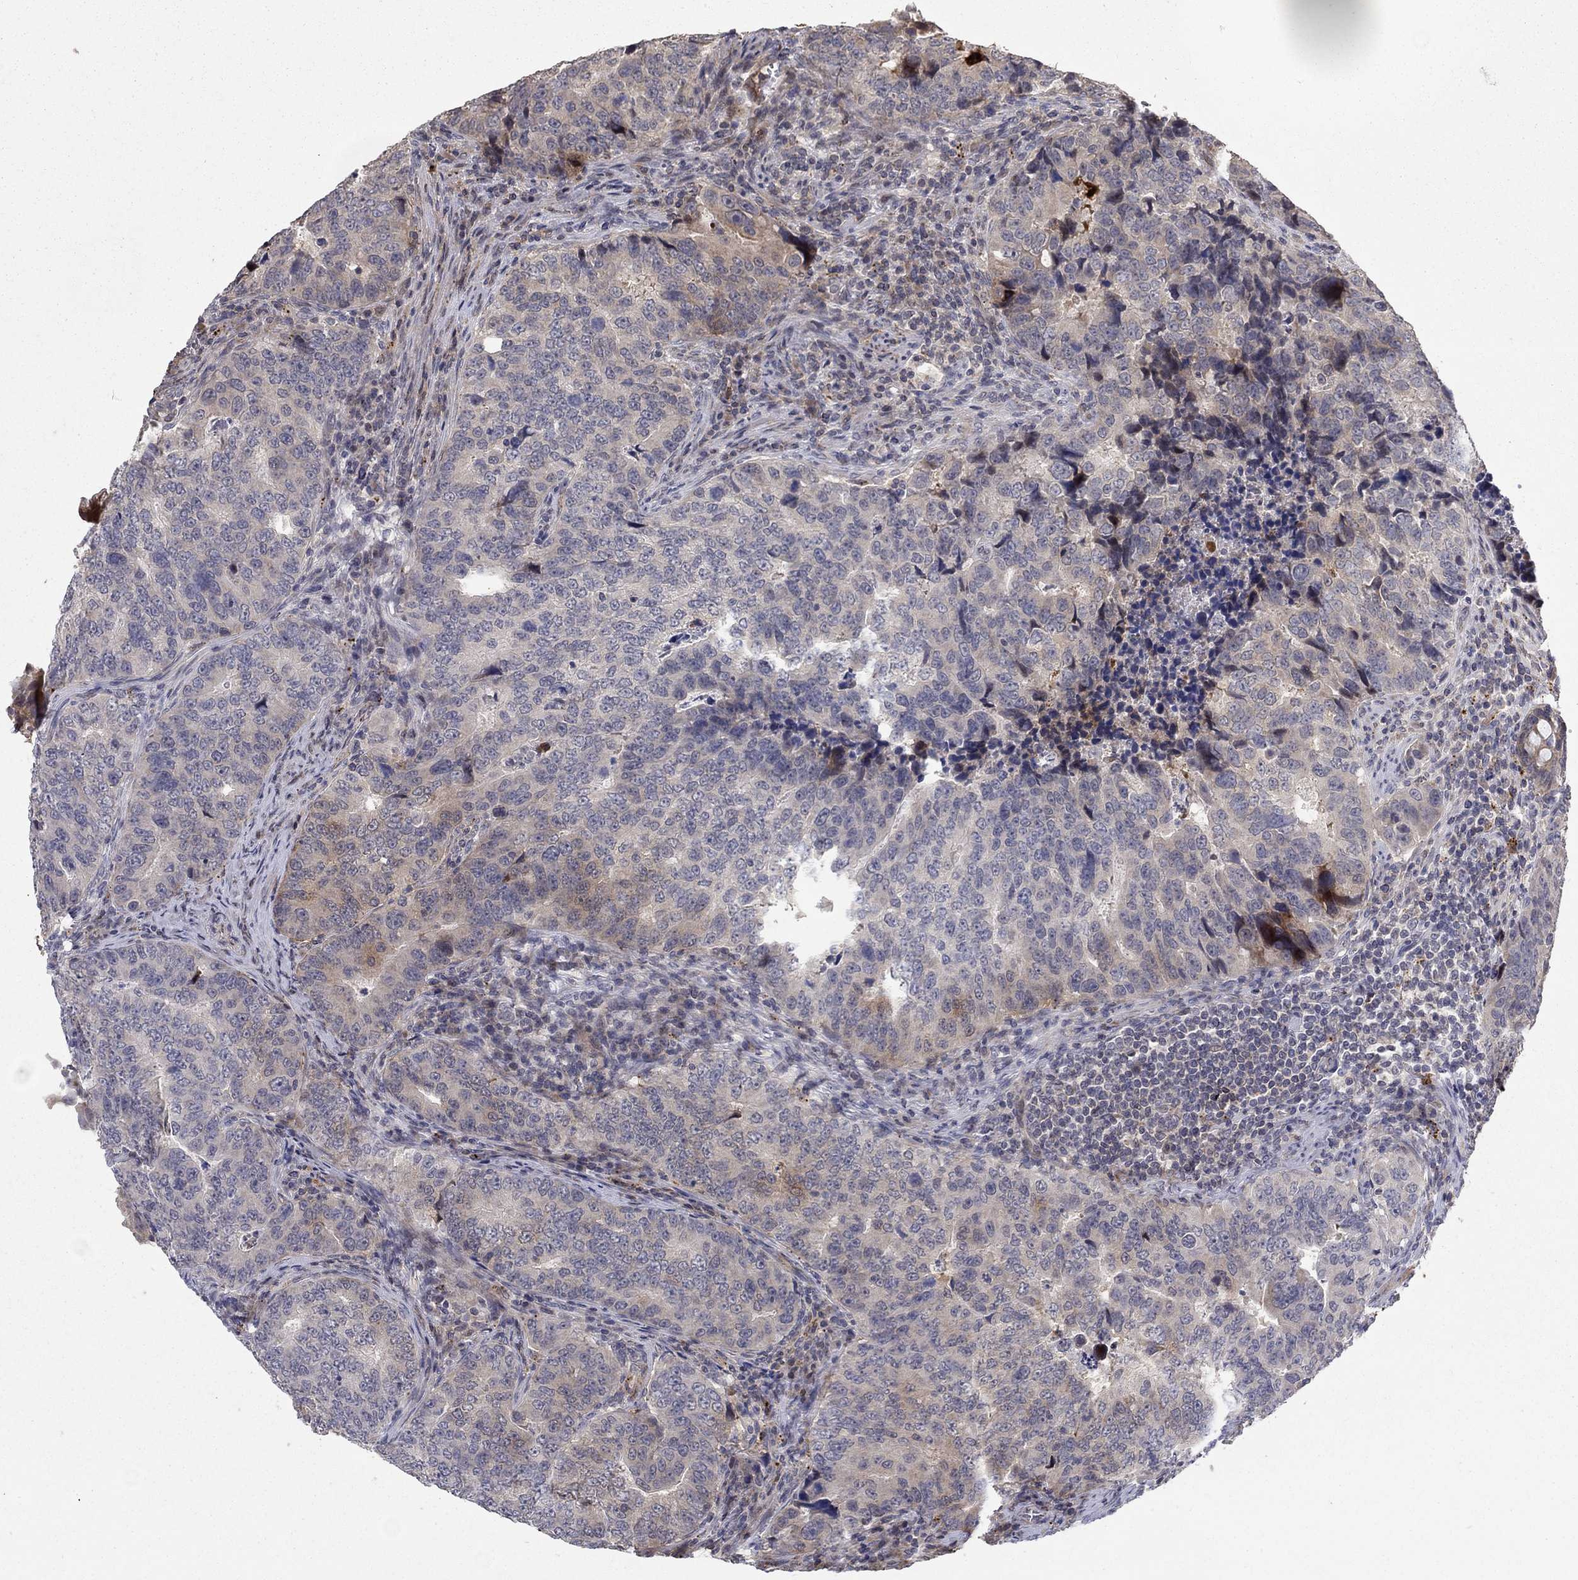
{"staining": {"intensity": "weak", "quantity": "25%-75%", "location": "cytoplasmic/membranous"}, "tissue": "colorectal cancer", "cell_type": "Tumor cells", "image_type": "cancer", "snomed": [{"axis": "morphology", "description": "Adenocarcinoma, NOS"}, {"axis": "topography", "description": "Colon"}], "caption": "Immunohistochemical staining of adenocarcinoma (colorectal) shows weak cytoplasmic/membranous protein staining in about 25%-75% of tumor cells.", "gene": "LPCAT4", "patient": {"sex": "female", "age": 72}}